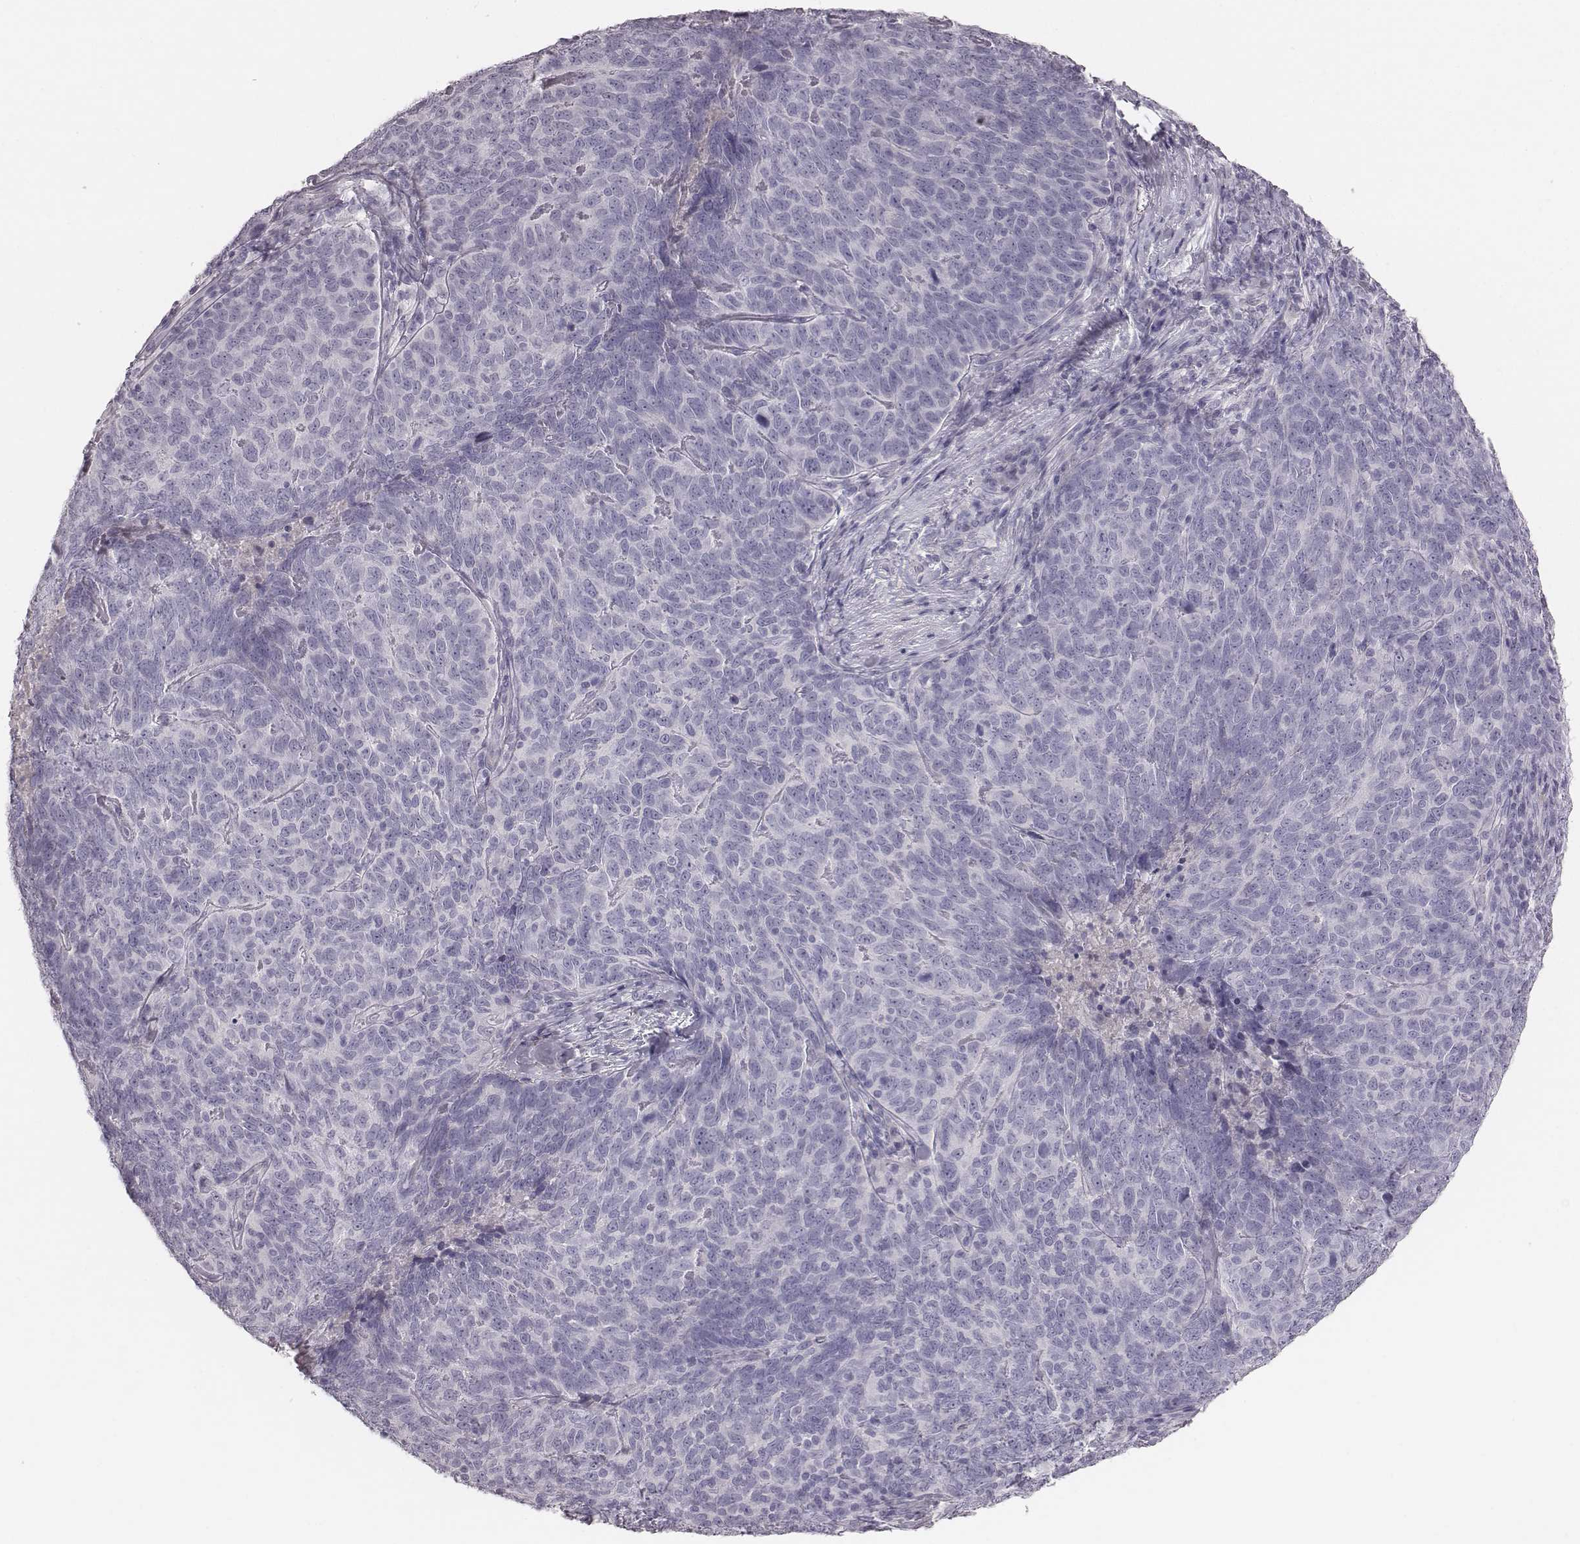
{"staining": {"intensity": "negative", "quantity": "none", "location": "none"}, "tissue": "skin cancer", "cell_type": "Tumor cells", "image_type": "cancer", "snomed": [{"axis": "morphology", "description": "Squamous cell carcinoma, NOS"}, {"axis": "topography", "description": "Skin"}, {"axis": "topography", "description": "Anal"}], "caption": "Tumor cells show no significant protein expression in skin squamous cell carcinoma.", "gene": "CRISP1", "patient": {"sex": "female", "age": 51}}